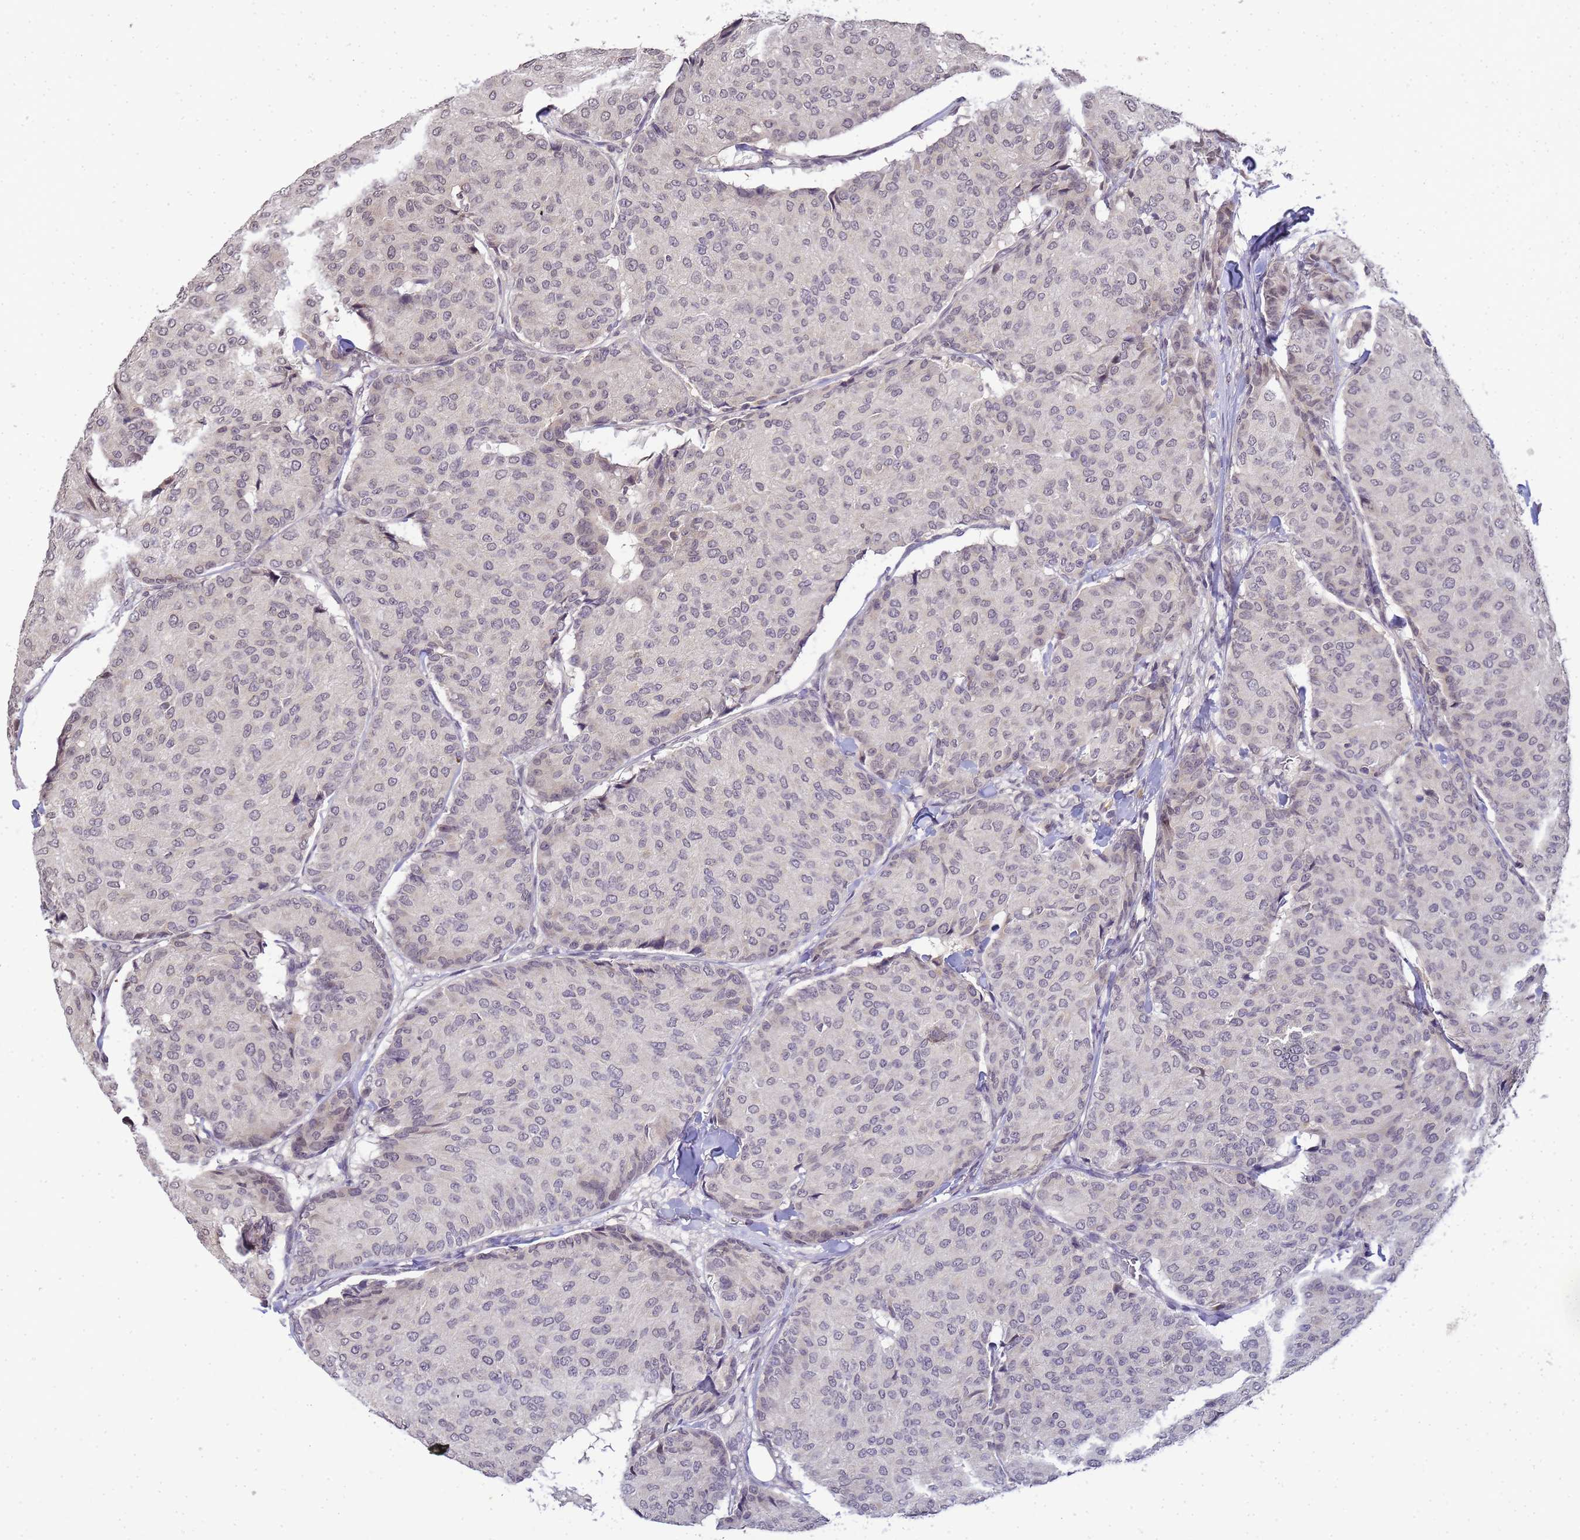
{"staining": {"intensity": "negative", "quantity": "none", "location": "none"}, "tissue": "breast cancer", "cell_type": "Tumor cells", "image_type": "cancer", "snomed": [{"axis": "morphology", "description": "Duct carcinoma"}, {"axis": "topography", "description": "Breast"}], "caption": "Tumor cells show no significant positivity in breast cancer.", "gene": "MYL7", "patient": {"sex": "female", "age": 75}}